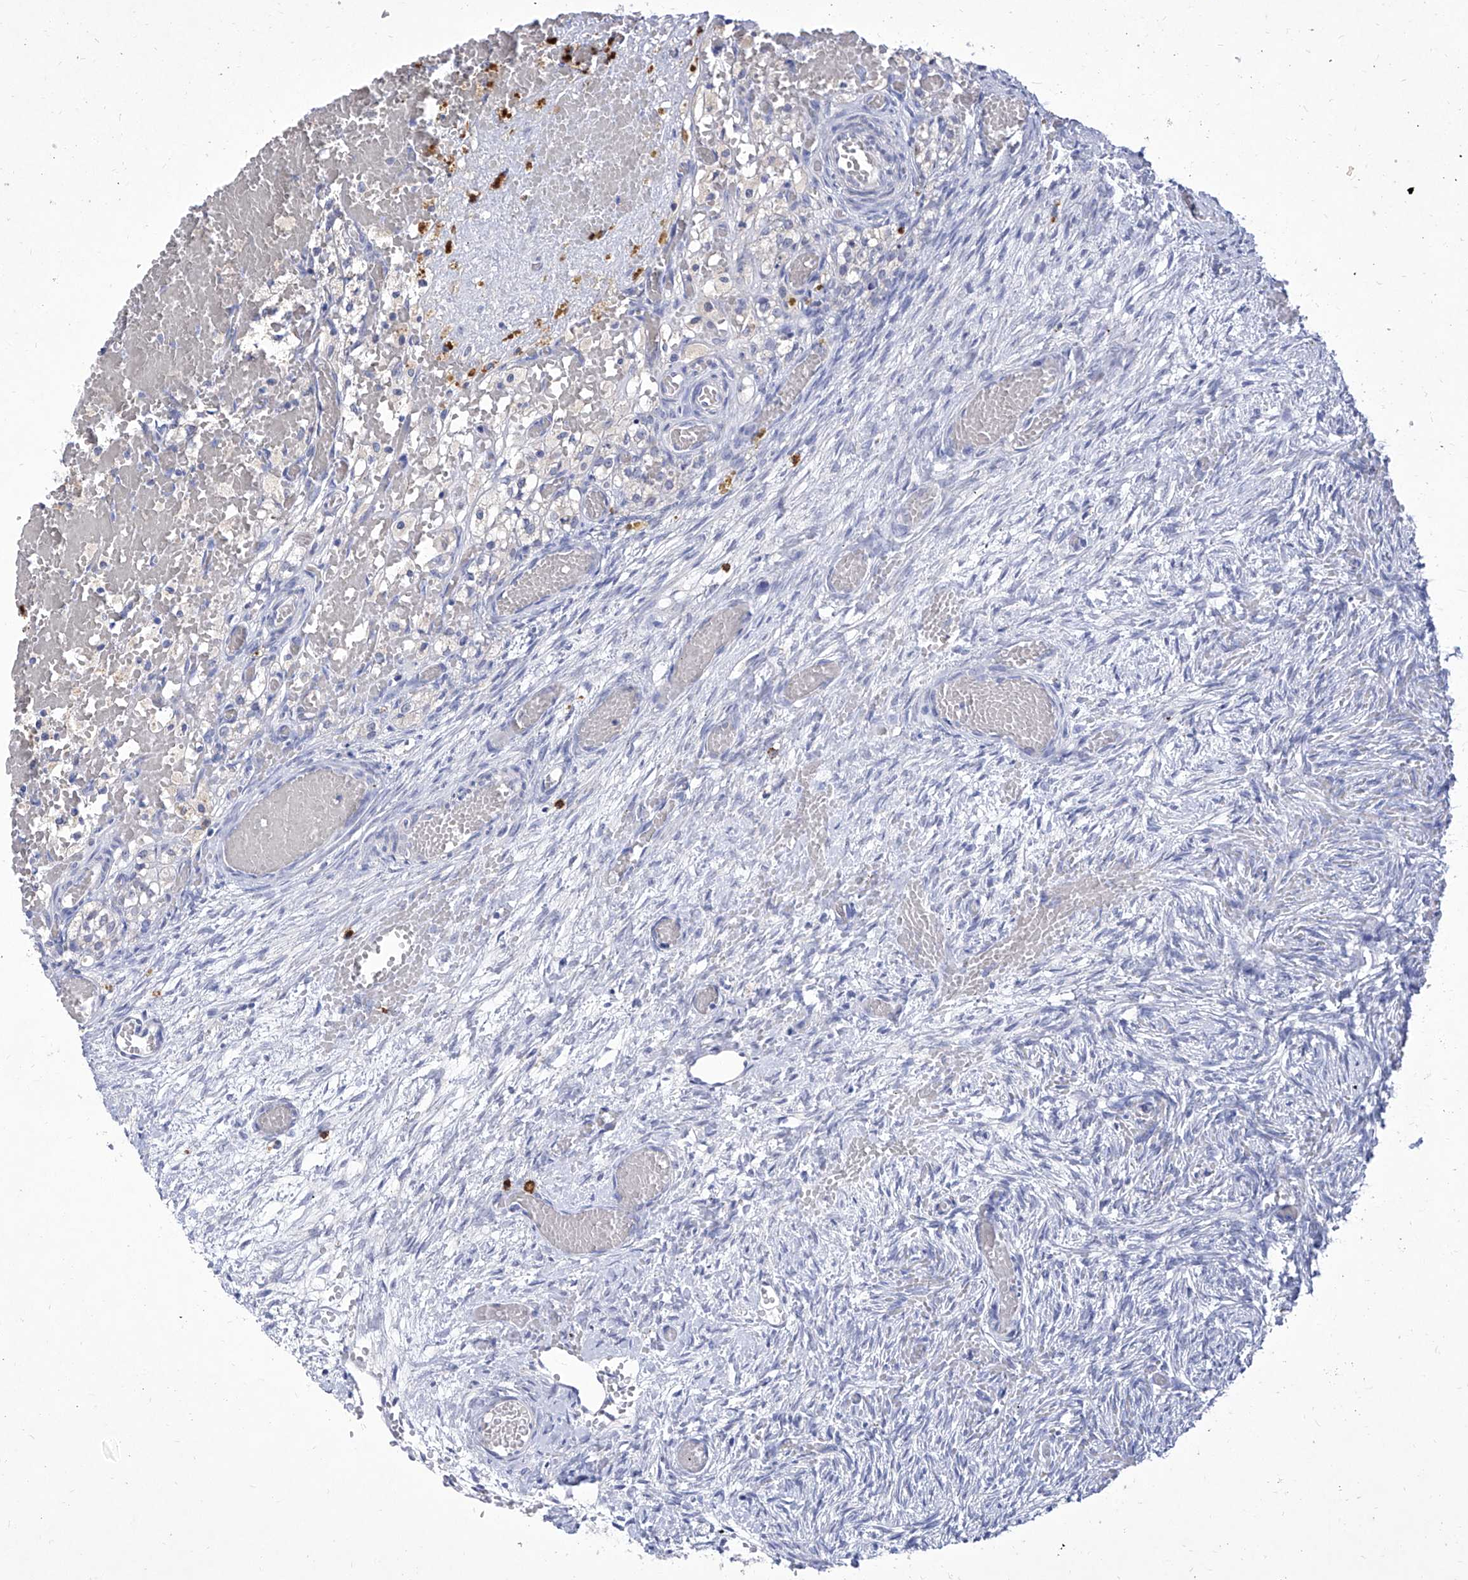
{"staining": {"intensity": "negative", "quantity": "none", "location": "none"}, "tissue": "ovary", "cell_type": "Ovarian stroma cells", "image_type": "normal", "snomed": [{"axis": "morphology", "description": "Adenocarcinoma, NOS"}, {"axis": "topography", "description": "Endometrium"}], "caption": "Immunohistochemistry image of normal ovary: human ovary stained with DAB shows no significant protein positivity in ovarian stroma cells. (IHC, brightfield microscopy, high magnification).", "gene": "IFNL2", "patient": {"sex": "female", "age": 32}}